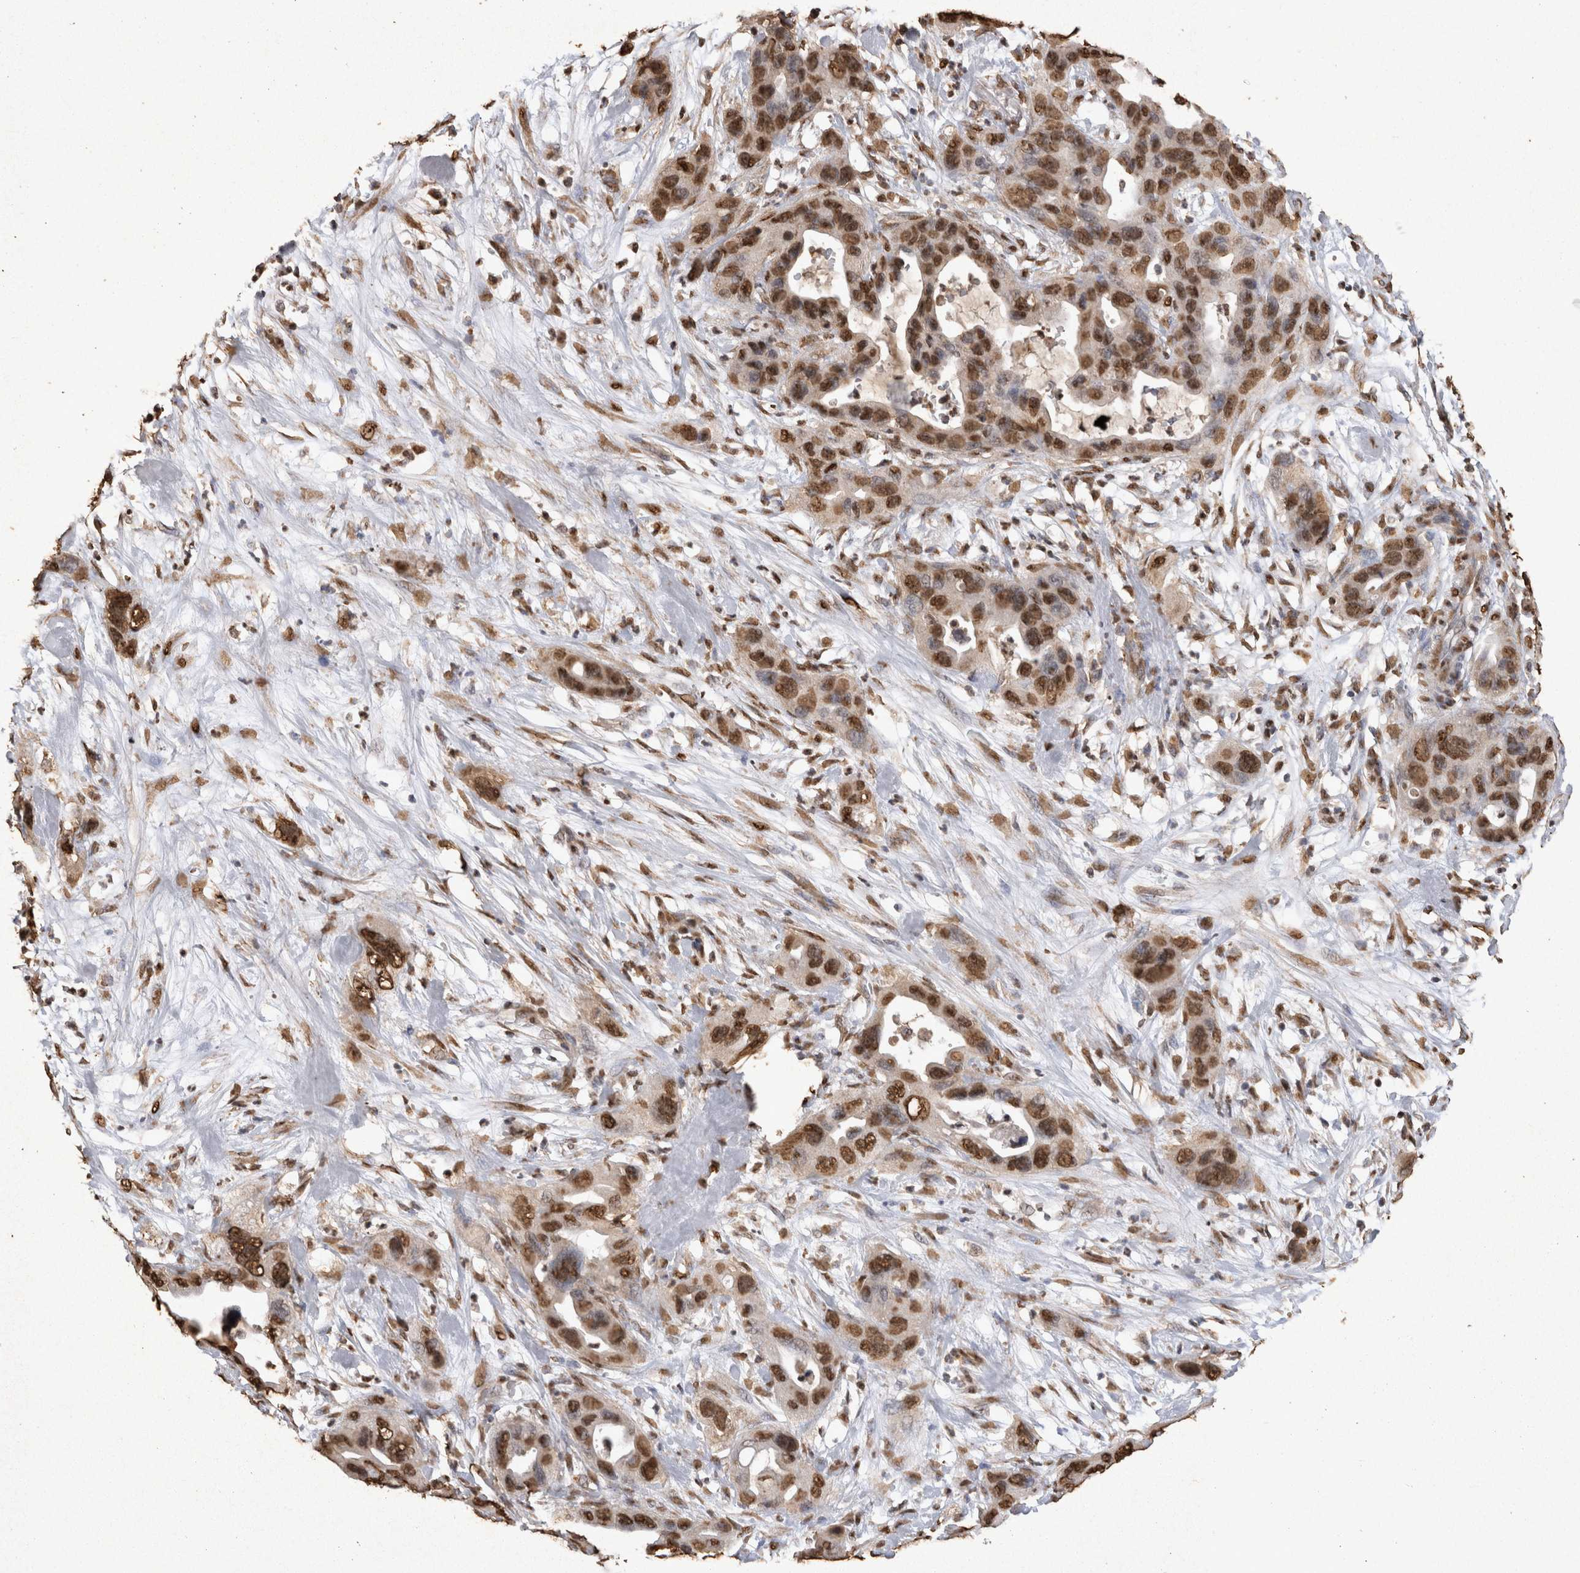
{"staining": {"intensity": "strong", "quantity": ">75%", "location": "nuclear"}, "tissue": "pancreatic cancer", "cell_type": "Tumor cells", "image_type": "cancer", "snomed": [{"axis": "morphology", "description": "Adenocarcinoma, NOS"}, {"axis": "topography", "description": "Pancreas"}], "caption": "Immunohistochemistry of pancreatic adenocarcinoma displays high levels of strong nuclear staining in approximately >75% of tumor cells.", "gene": "OAS2", "patient": {"sex": "female", "age": 71}}